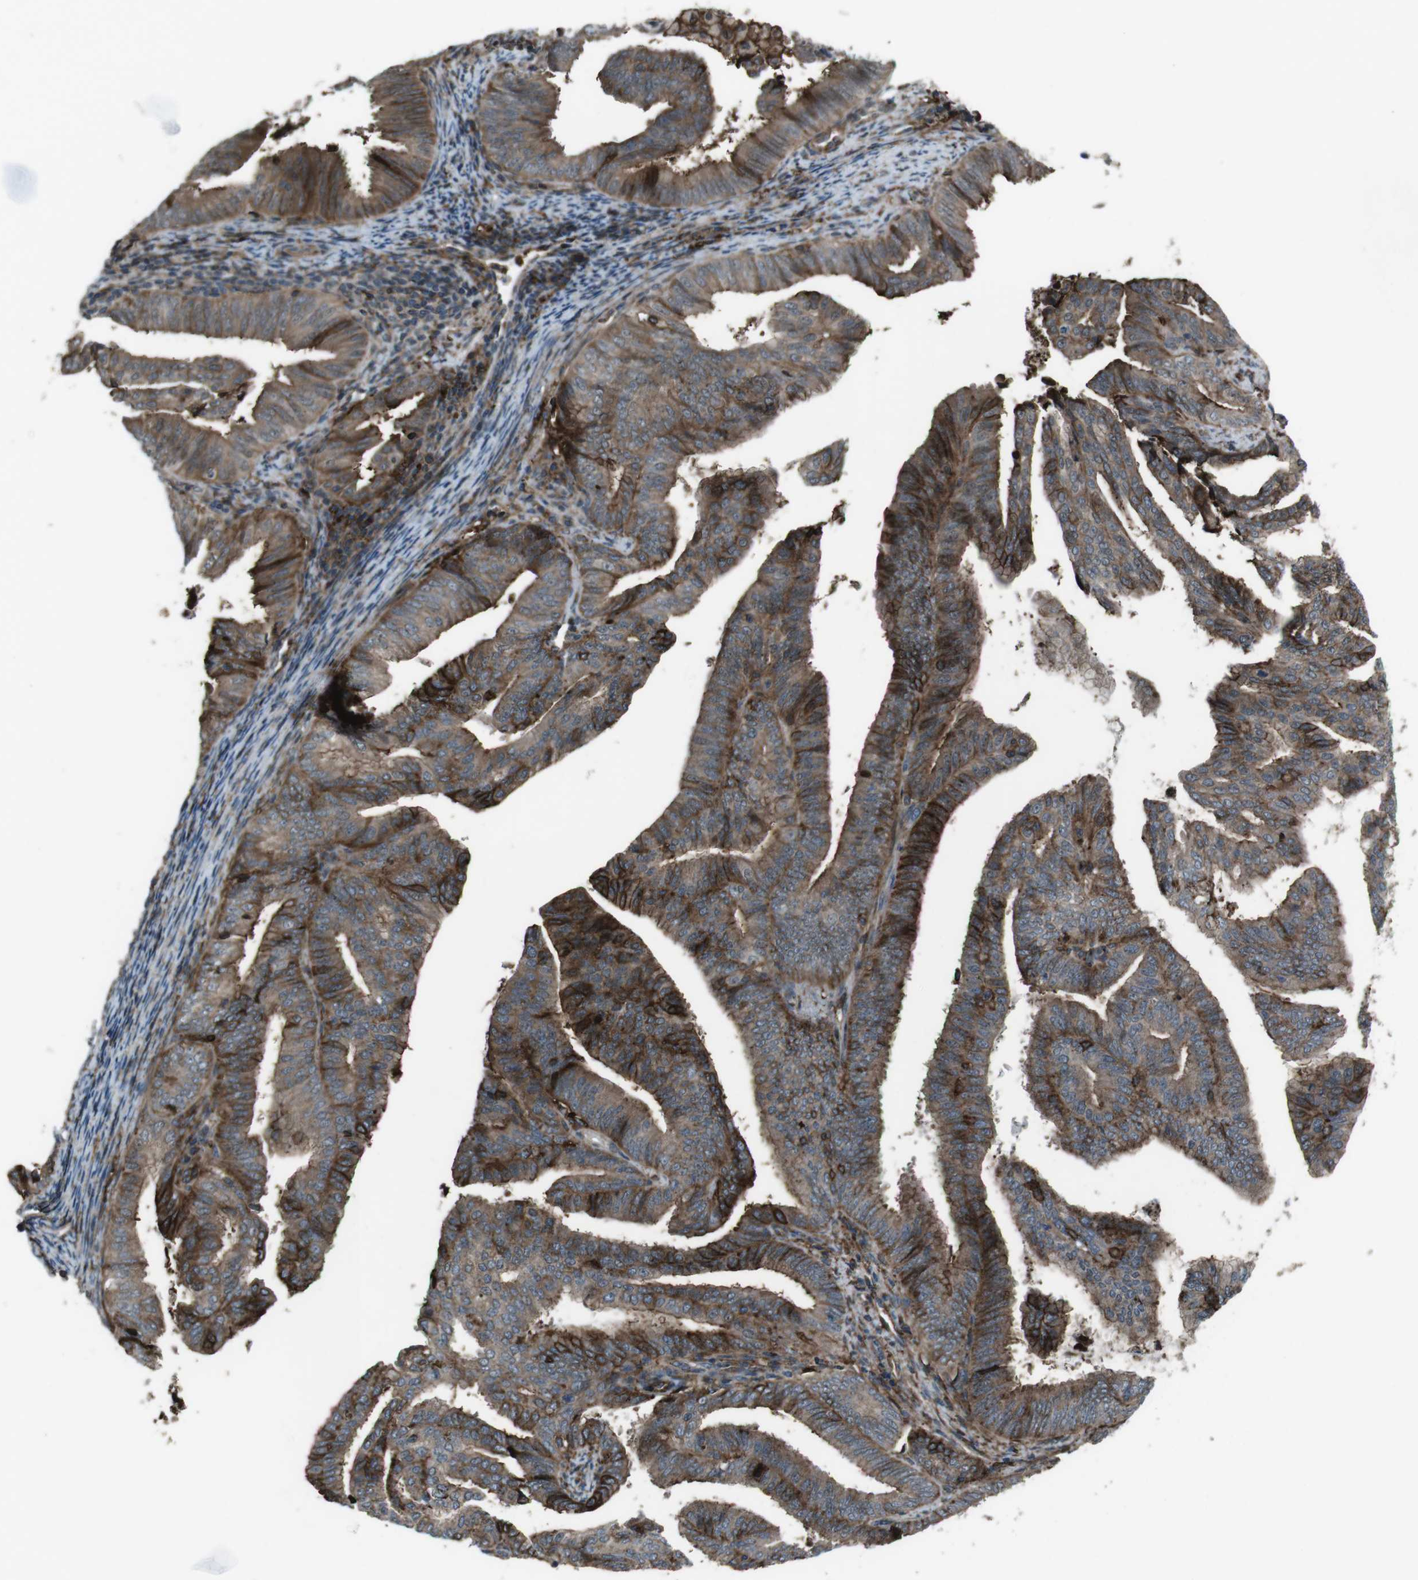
{"staining": {"intensity": "moderate", "quantity": ">75%", "location": "cytoplasmic/membranous"}, "tissue": "endometrial cancer", "cell_type": "Tumor cells", "image_type": "cancer", "snomed": [{"axis": "morphology", "description": "Adenocarcinoma, NOS"}, {"axis": "topography", "description": "Endometrium"}], "caption": "Immunohistochemistry (IHC) micrograph of neoplastic tissue: endometrial cancer (adenocarcinoma) stained using immunohistochemistry shows medium levels of moderate protein expression localized specifically in the cytoplasmic/membranous of tumor cells, appearing as a cytoplasmic/membranous brown color.", "gene": "GDF10", "patient": {"sex": "female", "age": 58}}